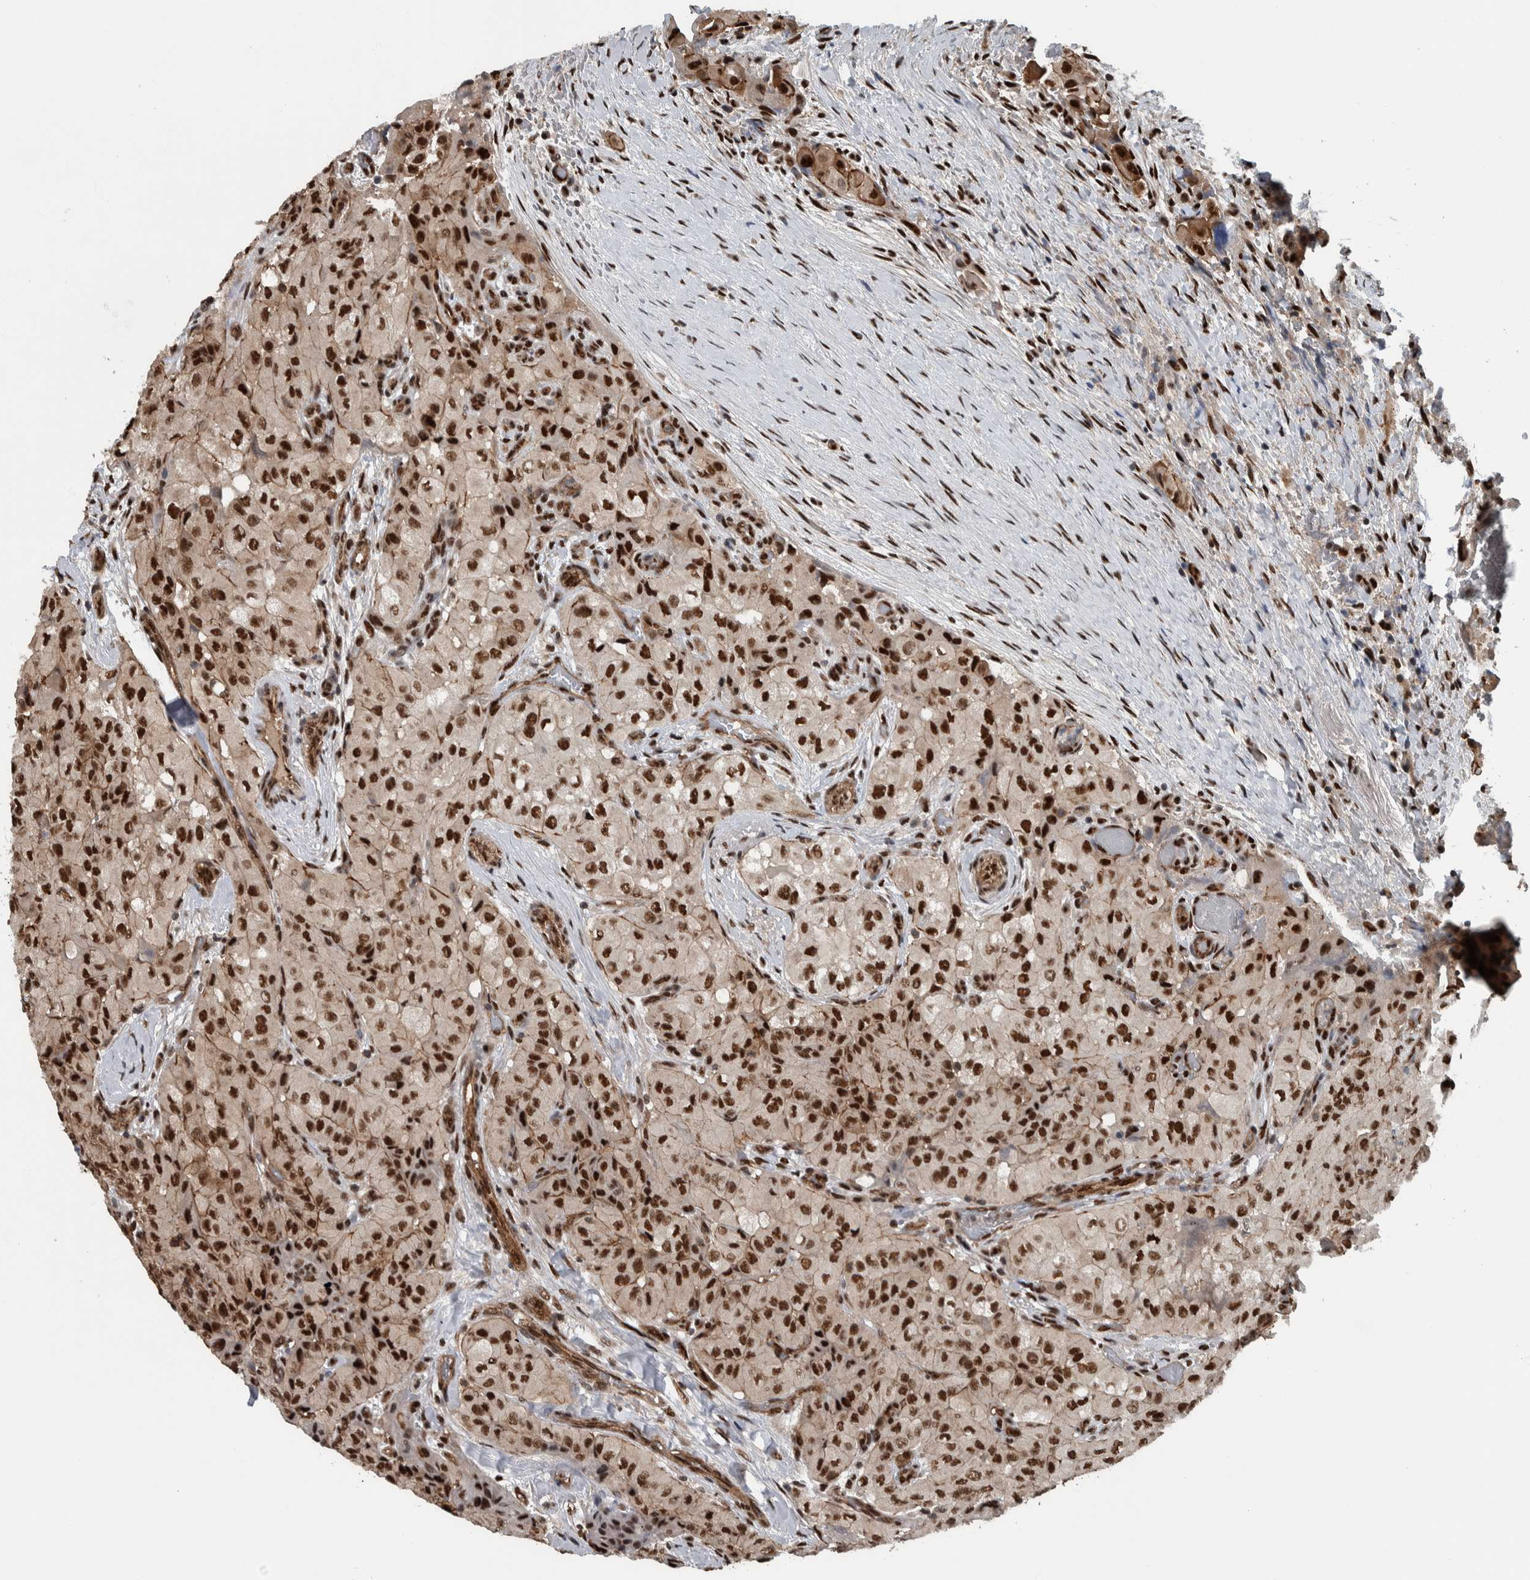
{"staining": {"intensity": "strong", "quantity": ">75%", "location": "nuclear"}, "tissue": "thyroid cancer", "cell_type": "Tumor cells", "image_type": "cancer", "snomed": [{"axis": "morphology", "description": "Papillary adenocarcinoma, NOS"}, {"axis": "topography", "description": "Thyroid gland"}], "caption": "Human thyroid cancer (papillary adenocarcinoma) stained with a protein marker shows strong staining in tumor cells.", "gene": "FAM135B", "patient": {"sex": "female", "age": 59}}